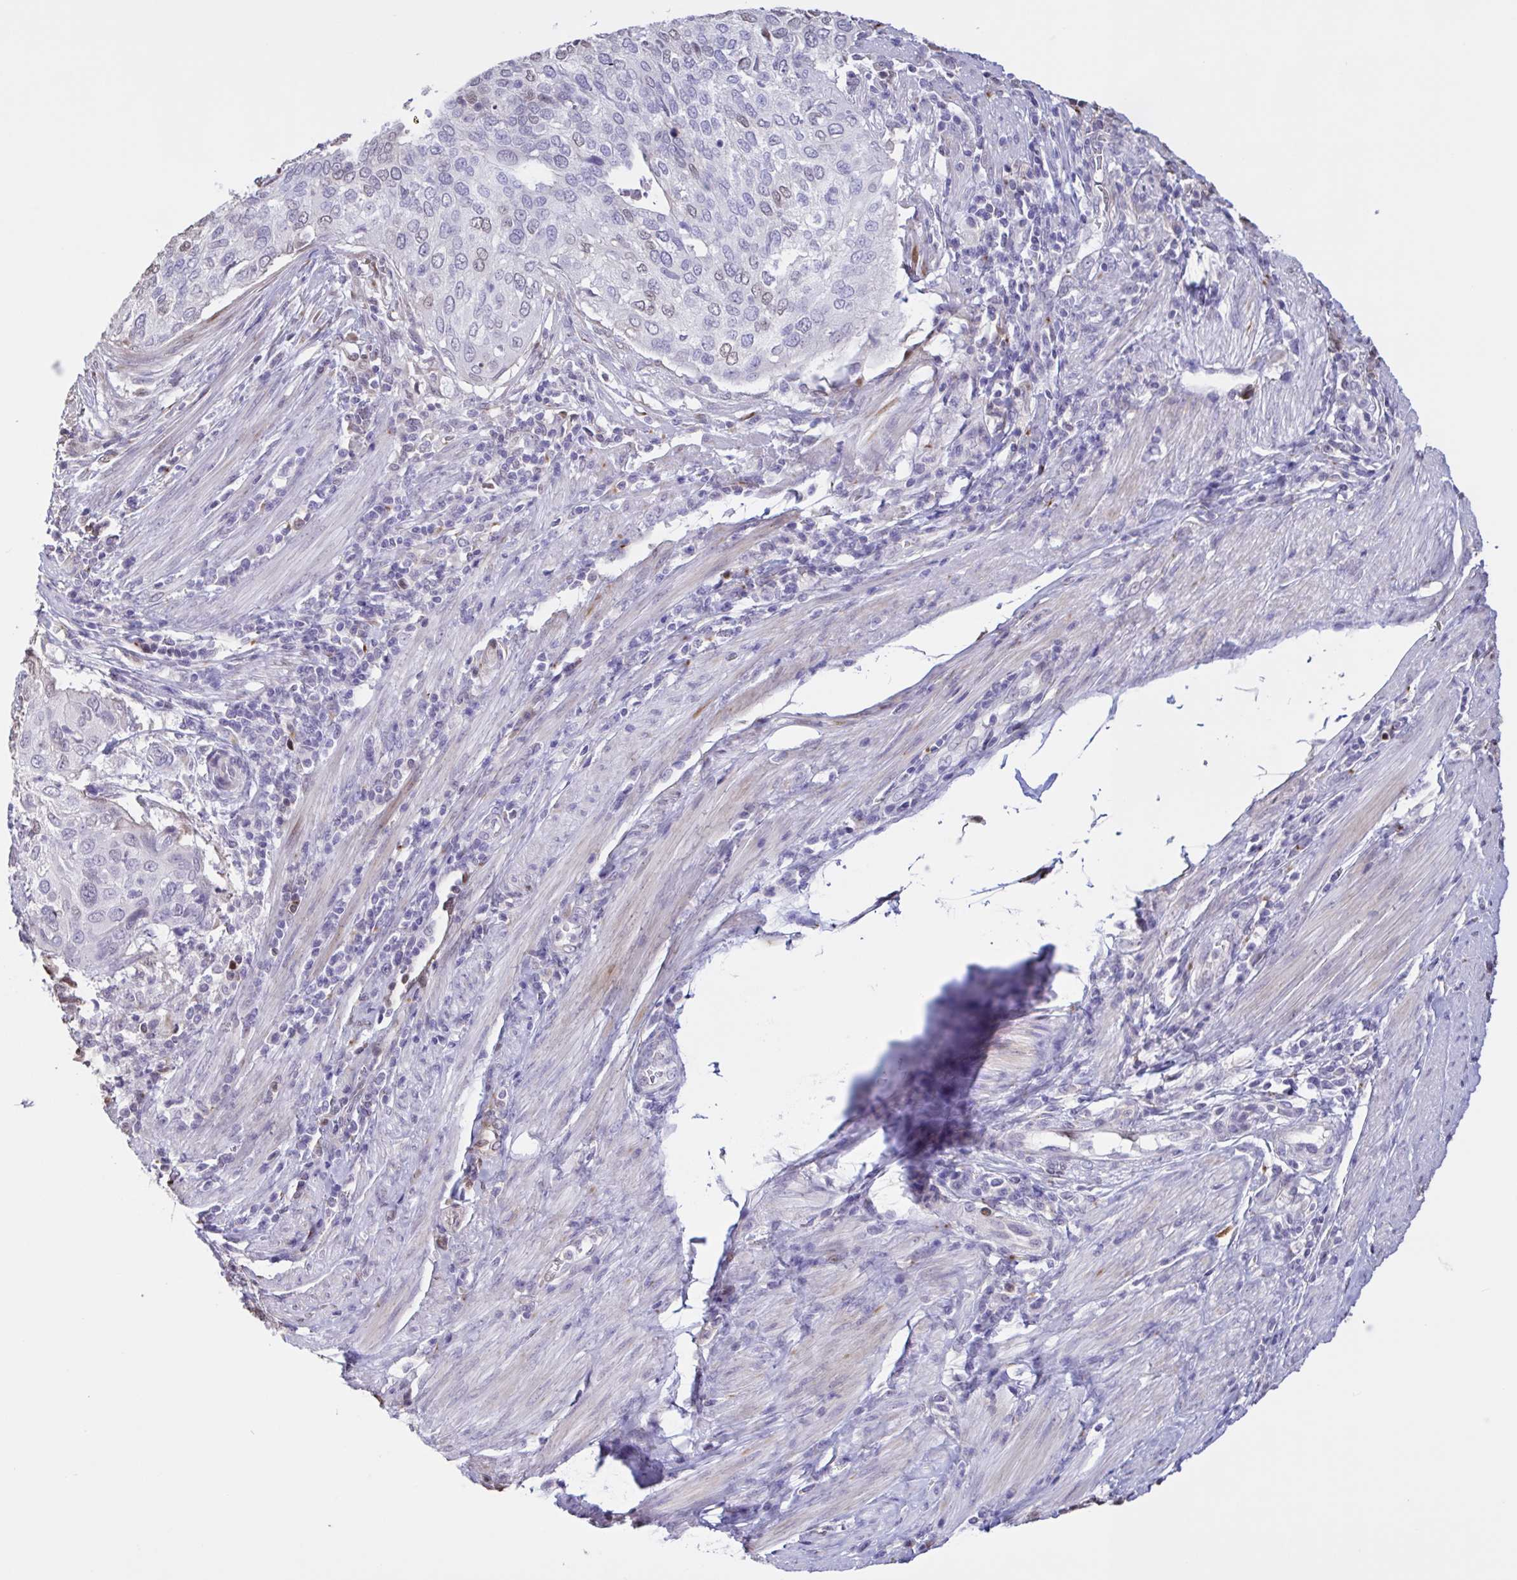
{"staining": {"intensity": "weak", "quantity": "<25%", "location": "nuclear"}, "tissue": "cervical cancer", "cell_type": "Tumor cells", "image_type": "cancer", "snomed": [{"axis": "morphology", "description": "Squamous cell carcinoma, NOS"}, {"axis": "topography", "description": "Cervix"}], "caption": "A high-resolution histopathology image shows immunohistochemistry (IHC) staining of cervical squamous cell carcinoma, which reveals no significant positivity in tumor cells.", "gene": "MRGPRX2", "patient": {"sex": "female", "age": 38}}